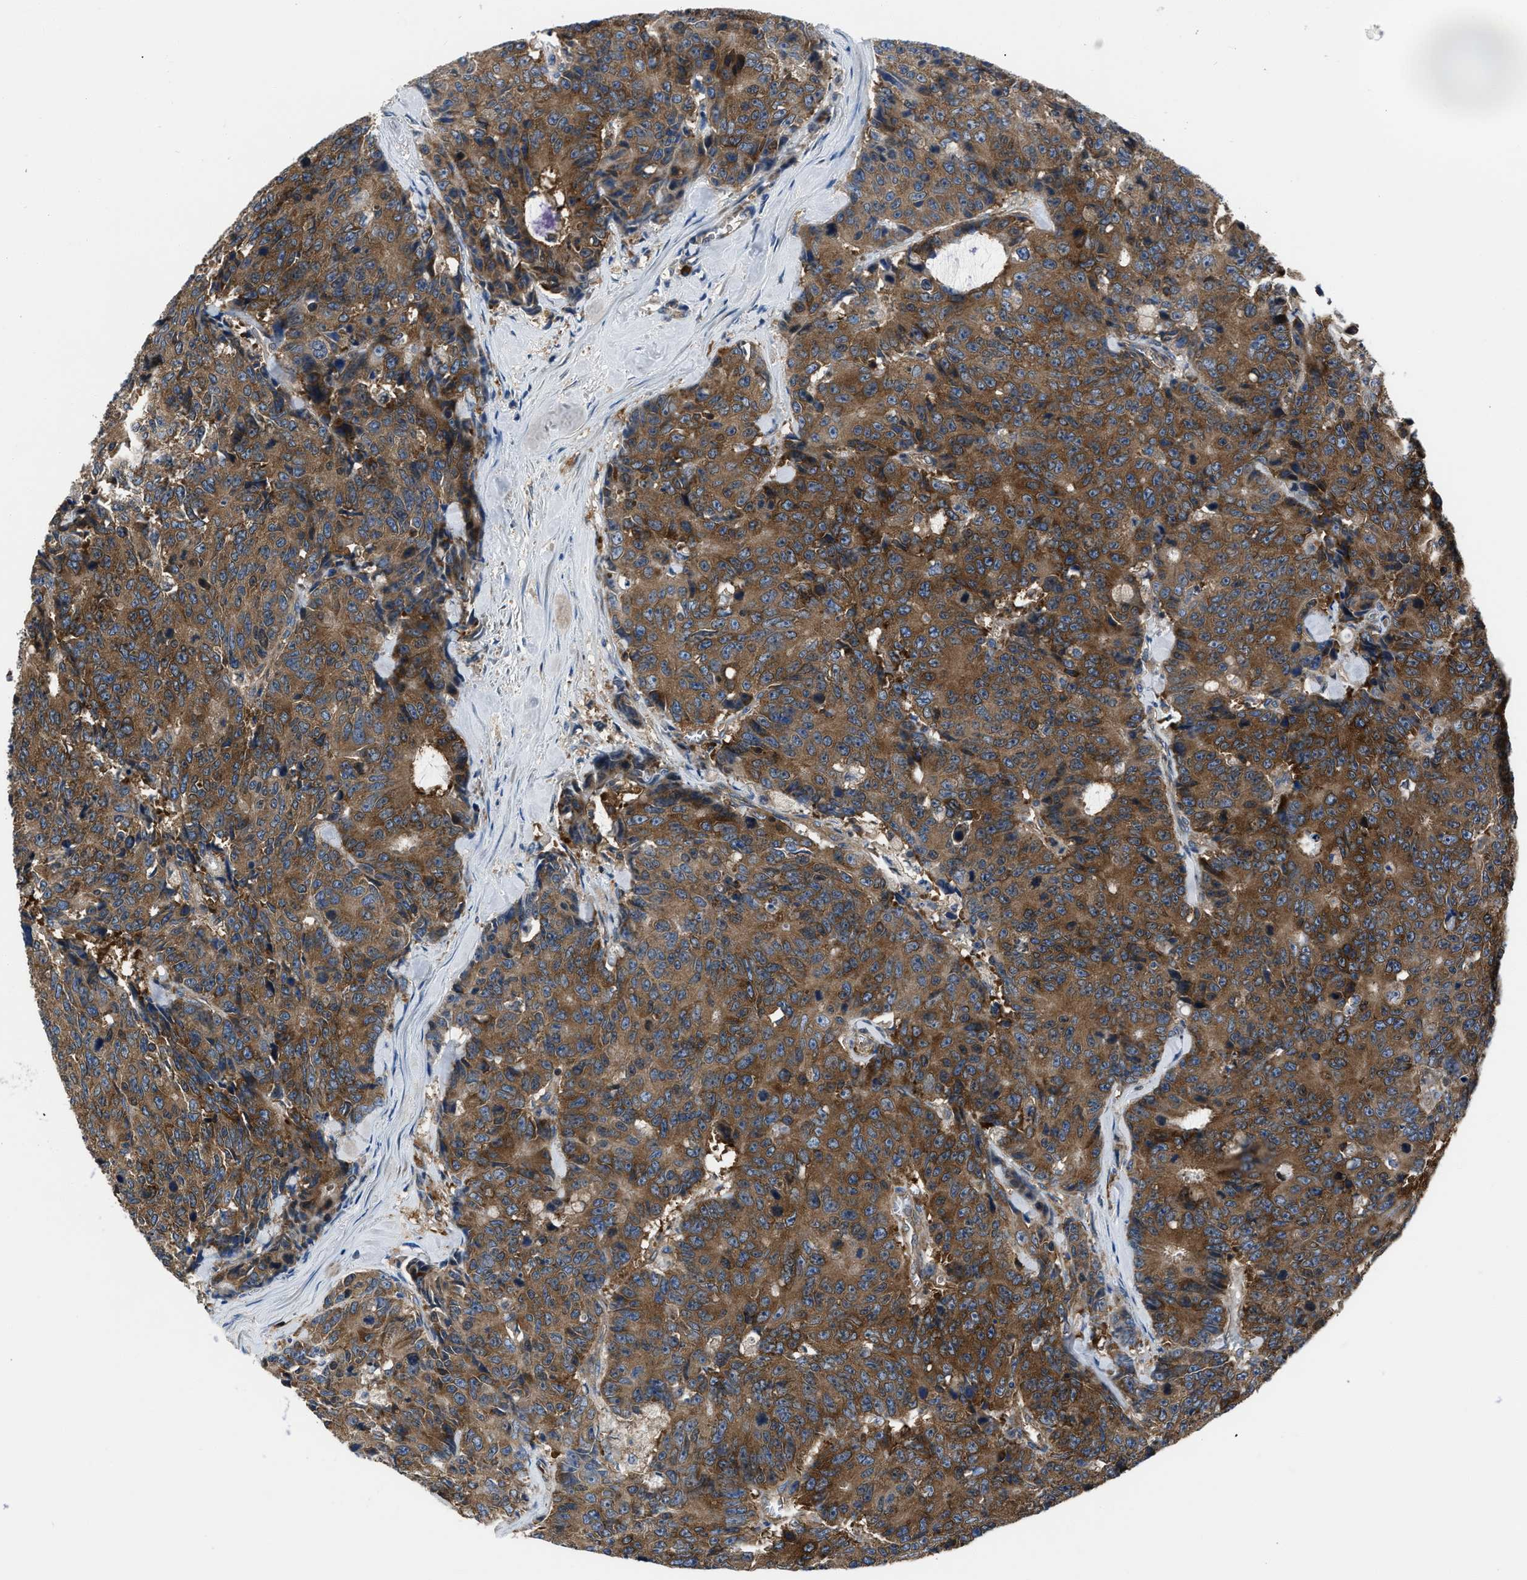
{"staining": {"intensity": "moderate", "quantity": ">75%", "location": "cytoplasmic/membranous"}, "tissue": "colorectal cancer", "cell_type": "Tumor cells", "image_type": "cancer", "snomed": [{"axis": "morphology", "description": "Adenocarcinoma, NOS"}, {"axis": "topography", "description": "Colon"}], "caption": "Protein expression analysis of human colorectal cancer (adenocarcinoma) reveals moderate cytoplasmic/membranous staining in about >75% of tumor cells. The staining is performed using DAB brown chromogen to label protein expression. The nuclei are counter-stained blue using hematoxylin.", "gene": "YARS1", "patient": {"sex": "female", "age": 86}}